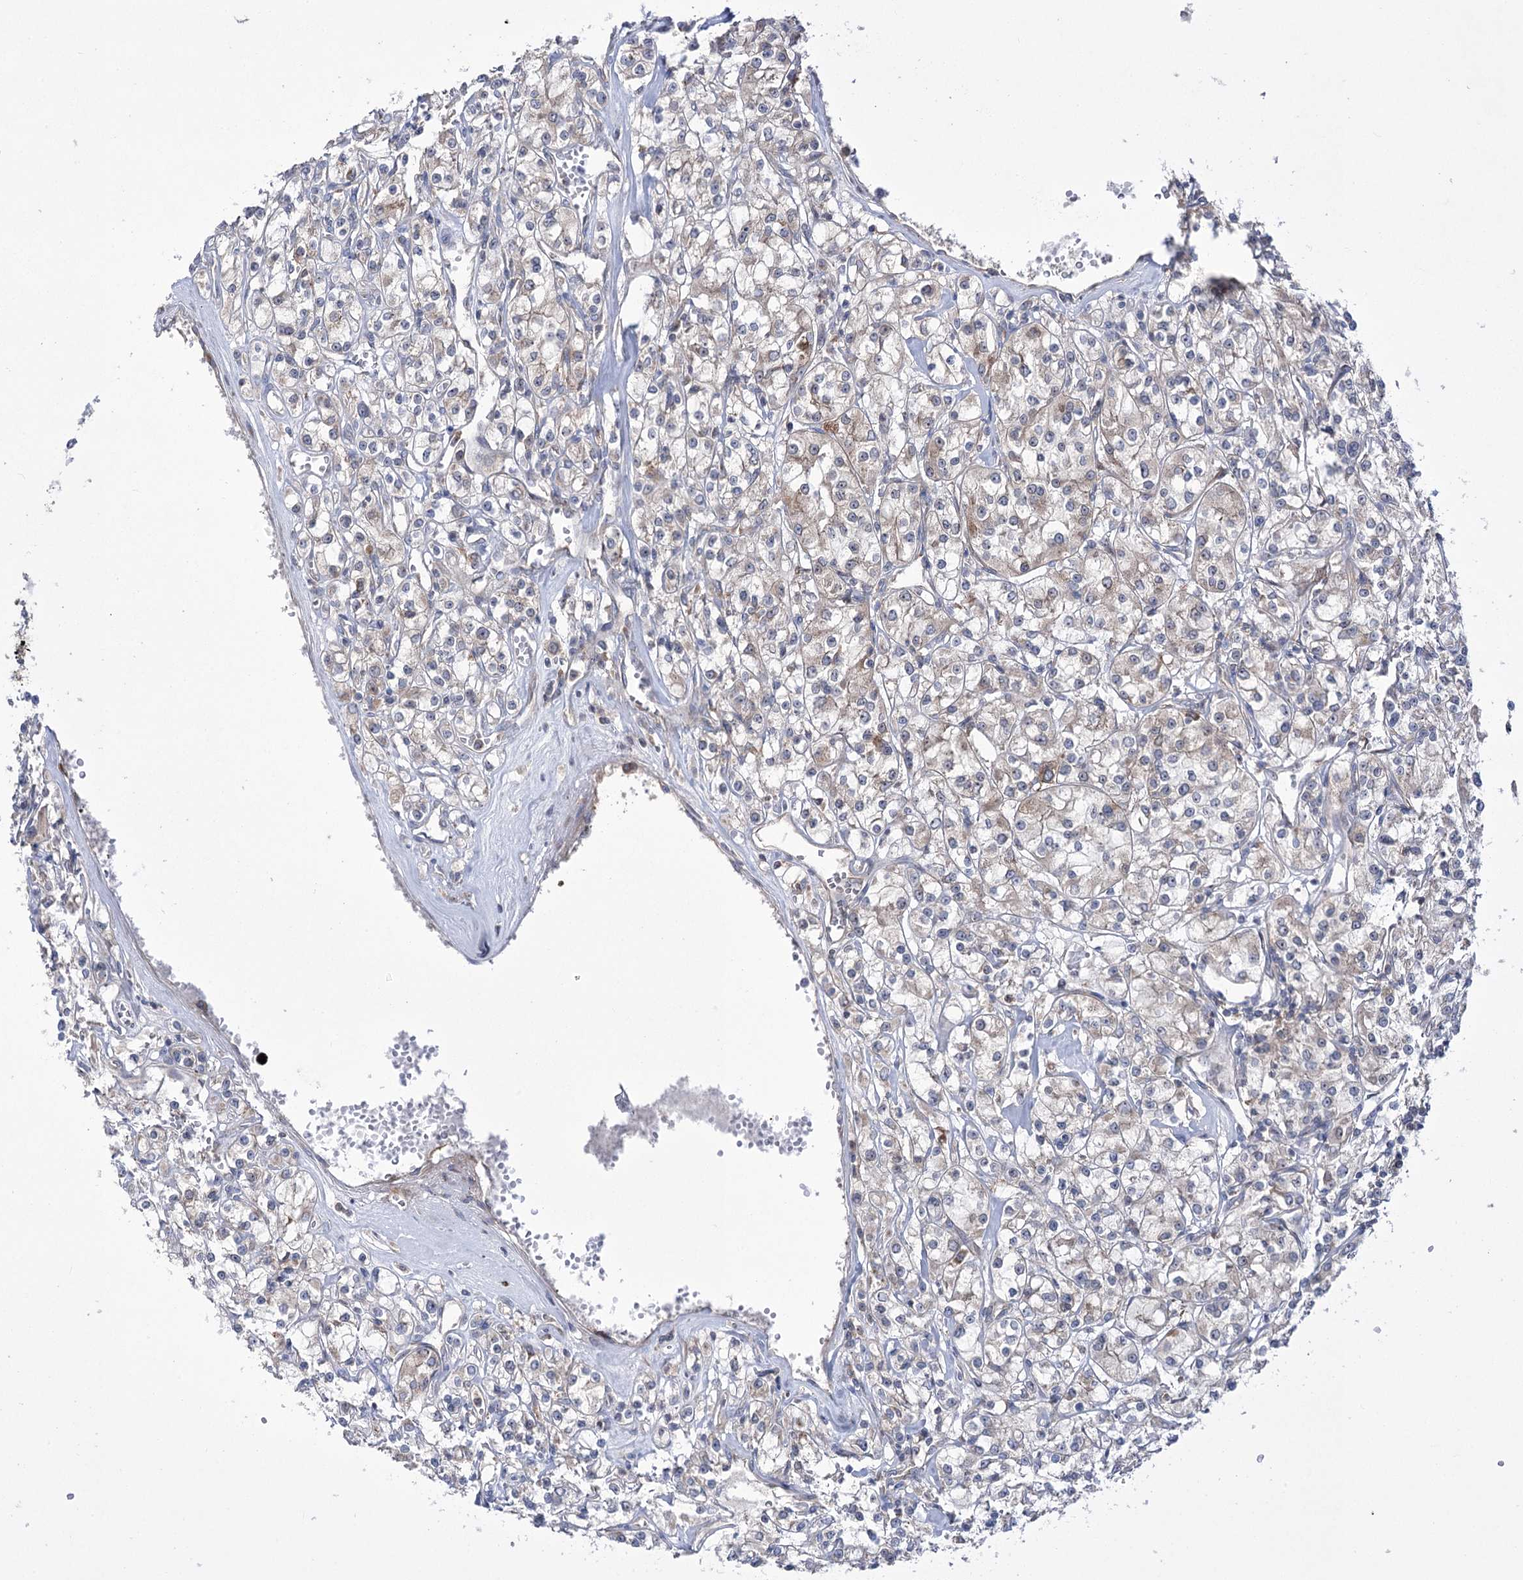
{"staining": {"intensity": "moderate", "quantity": "<25%", "location": "cytoplasmic/membranous"}, "tissue": "renal cancer", "cell_type": "Tumor cells", "image_type": "cancer", "snomed": [{"axis": "morphology", "description": "Adenocarcinoma, NOS"}, {"axis": "topography", "description": "Kidney"}], "caption": "Moderate cytoplasmic/membranous positivity for a protein is appreciated in approximately <25% of tumor cells of renal cancer (adenocarcinoma) using IHC.", "gene": "ZNF622", "patient": {"sex": "female", "age": 59}}